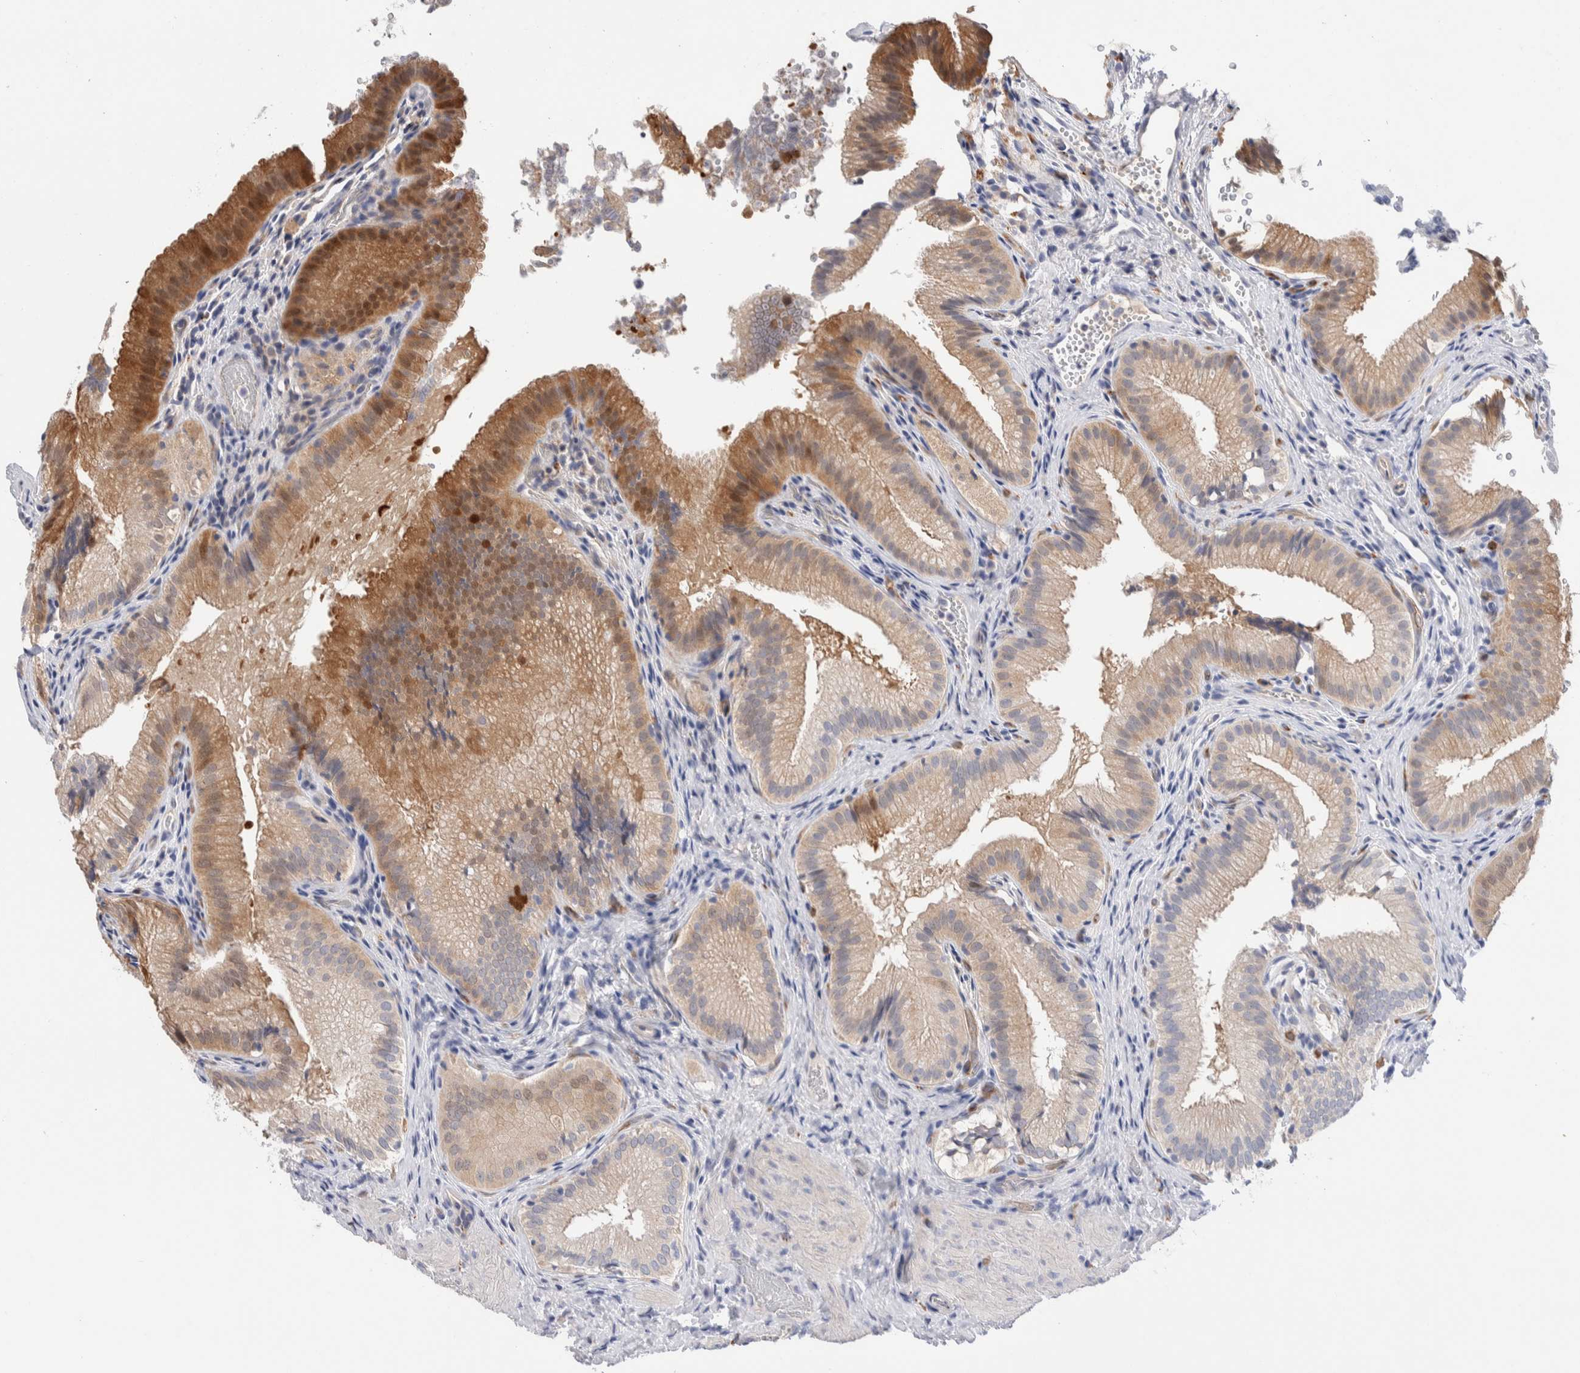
{"staining": {"intensity": "moderate", "quantity": ">75%", "location": "cytoplasmic/membranous"}, "tissue": "gallbladder", "cell_type": "Glandular cells", "image_type": "normal", "snomed": [{"axis": "morphology", "description": "Normal tissue, NOS"}, {"axis": "topography", "description": "Gallbladder"}], "caption": "Immunohistochemical staining of unremarkable human gallbladder displays >75% levels of moderate cytoplasmic/membranous protein expression in approximately >75% of glandular cells.", "gene": "METRNL", "patient": {"sex": "female", "age": 30}}